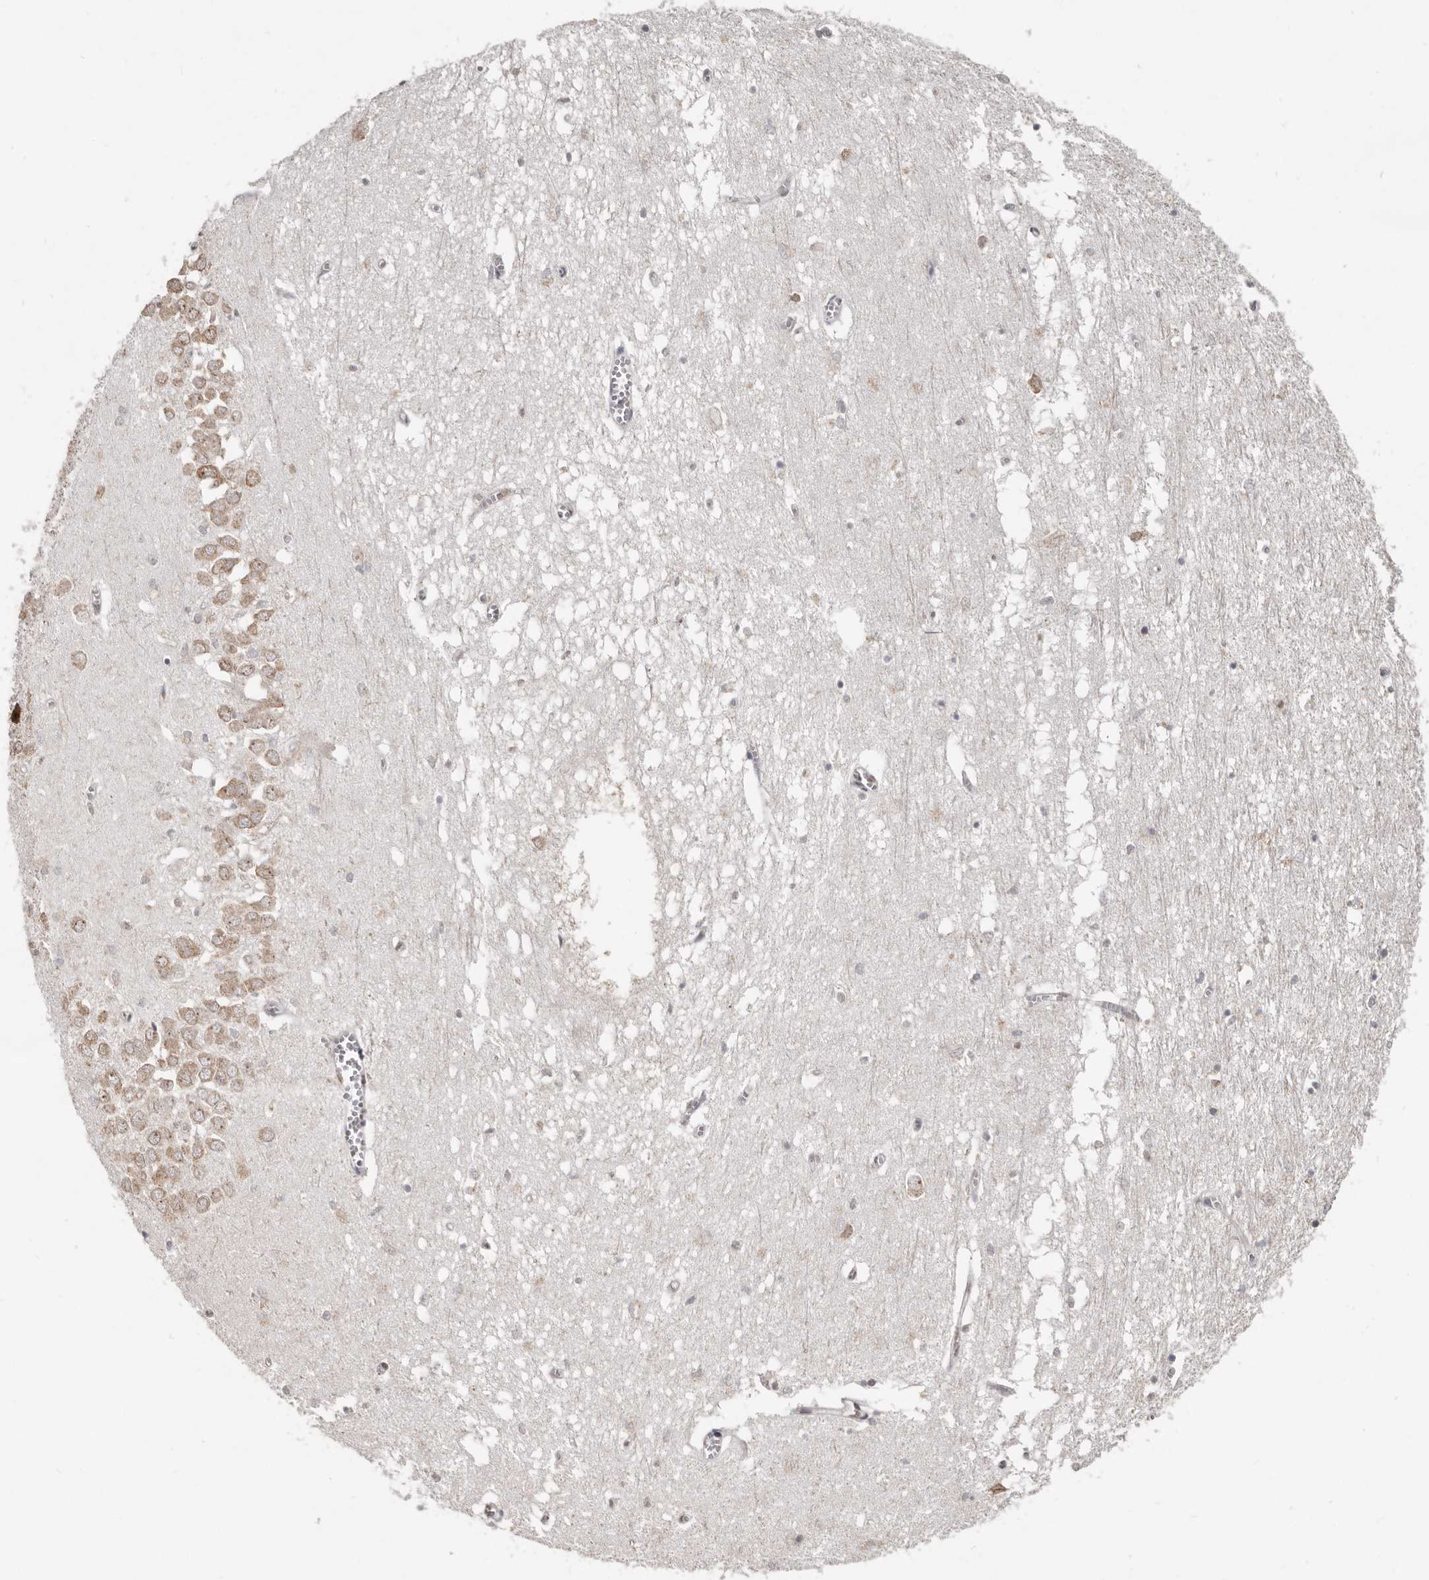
{"staining": {"intensity": "moderate", "quantity": "<25%", "location": "nuclear"}, "tissue": "hippocampus", "cell_type": "Glial cells", "image_type": "normal", "snomed": [{"axis": "morphology", "description": "Normal tissue, NOS"}, {"axis": "topography", "description": "Hippocampus"}], "caption": "Moderate nuclear positivity is present in about <25% of glial cells in benign hippocampus. (Stains: DAB in brown, nuclei in blue, Microscopy: brightfield microscopy at high magnification).", "gene": "LINGO2", "patient": {"sex": "male", "age": 70}}